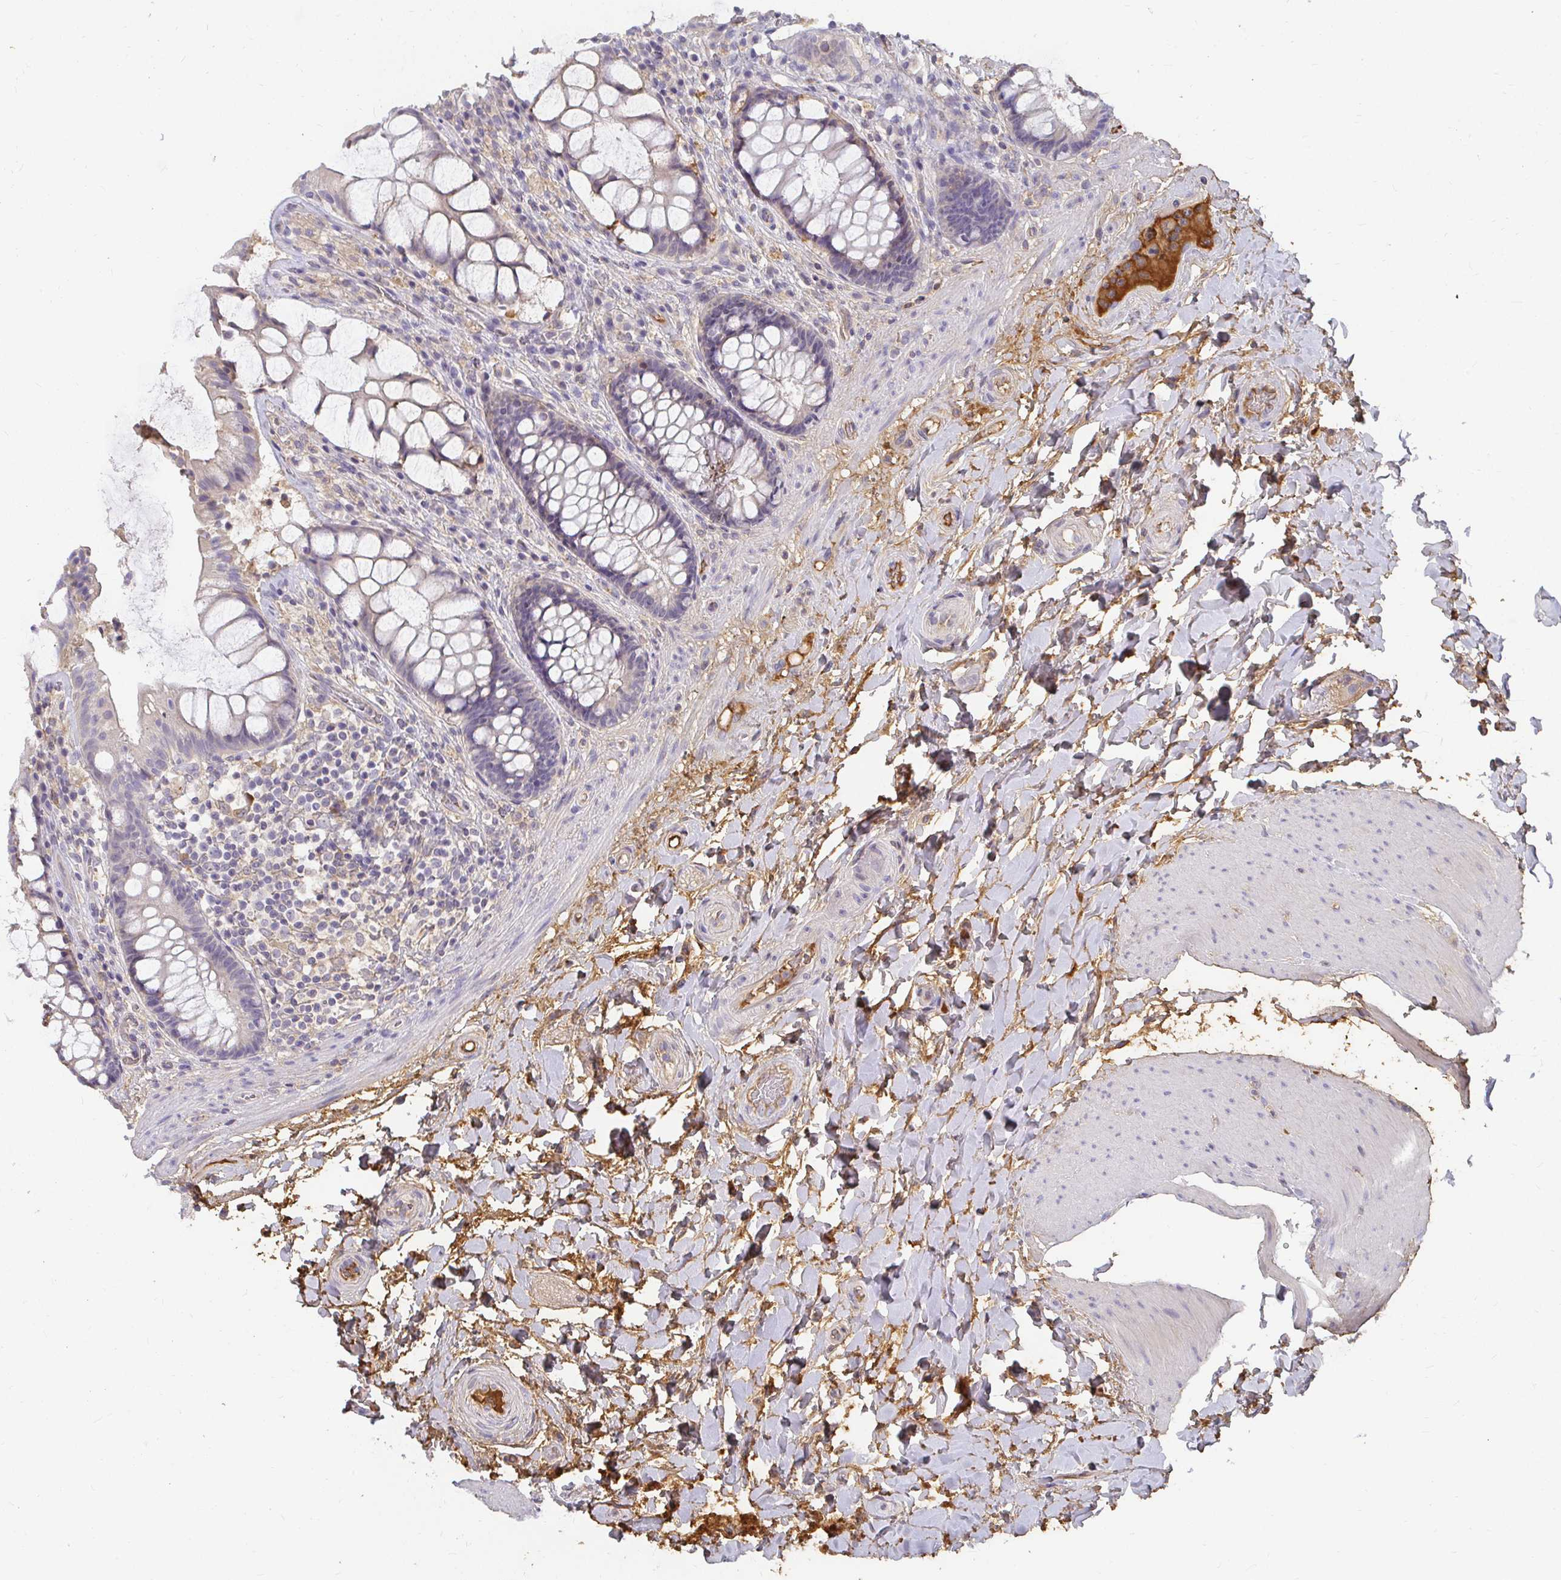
{"staining": {"intensity": "negative", "quantity": "none", "location": "none"}, "tissue": "rectum", "cell_type": "Glandular cells", "image_type": "normal", "snomed": [{"axis": "morphology", "description": "Normal tissue, NOS"}, {"axis": "topography", "description": "Rectum"}], "caption": "Immunohistochemistry micrograph of normal rectum: human rectum stained with DAB (3,3'-diaminobenzidine) displays no significant protein positivity in glandular cells.", "gene": "LOXL4", "patient": {"sex": "female", "age": 58}}